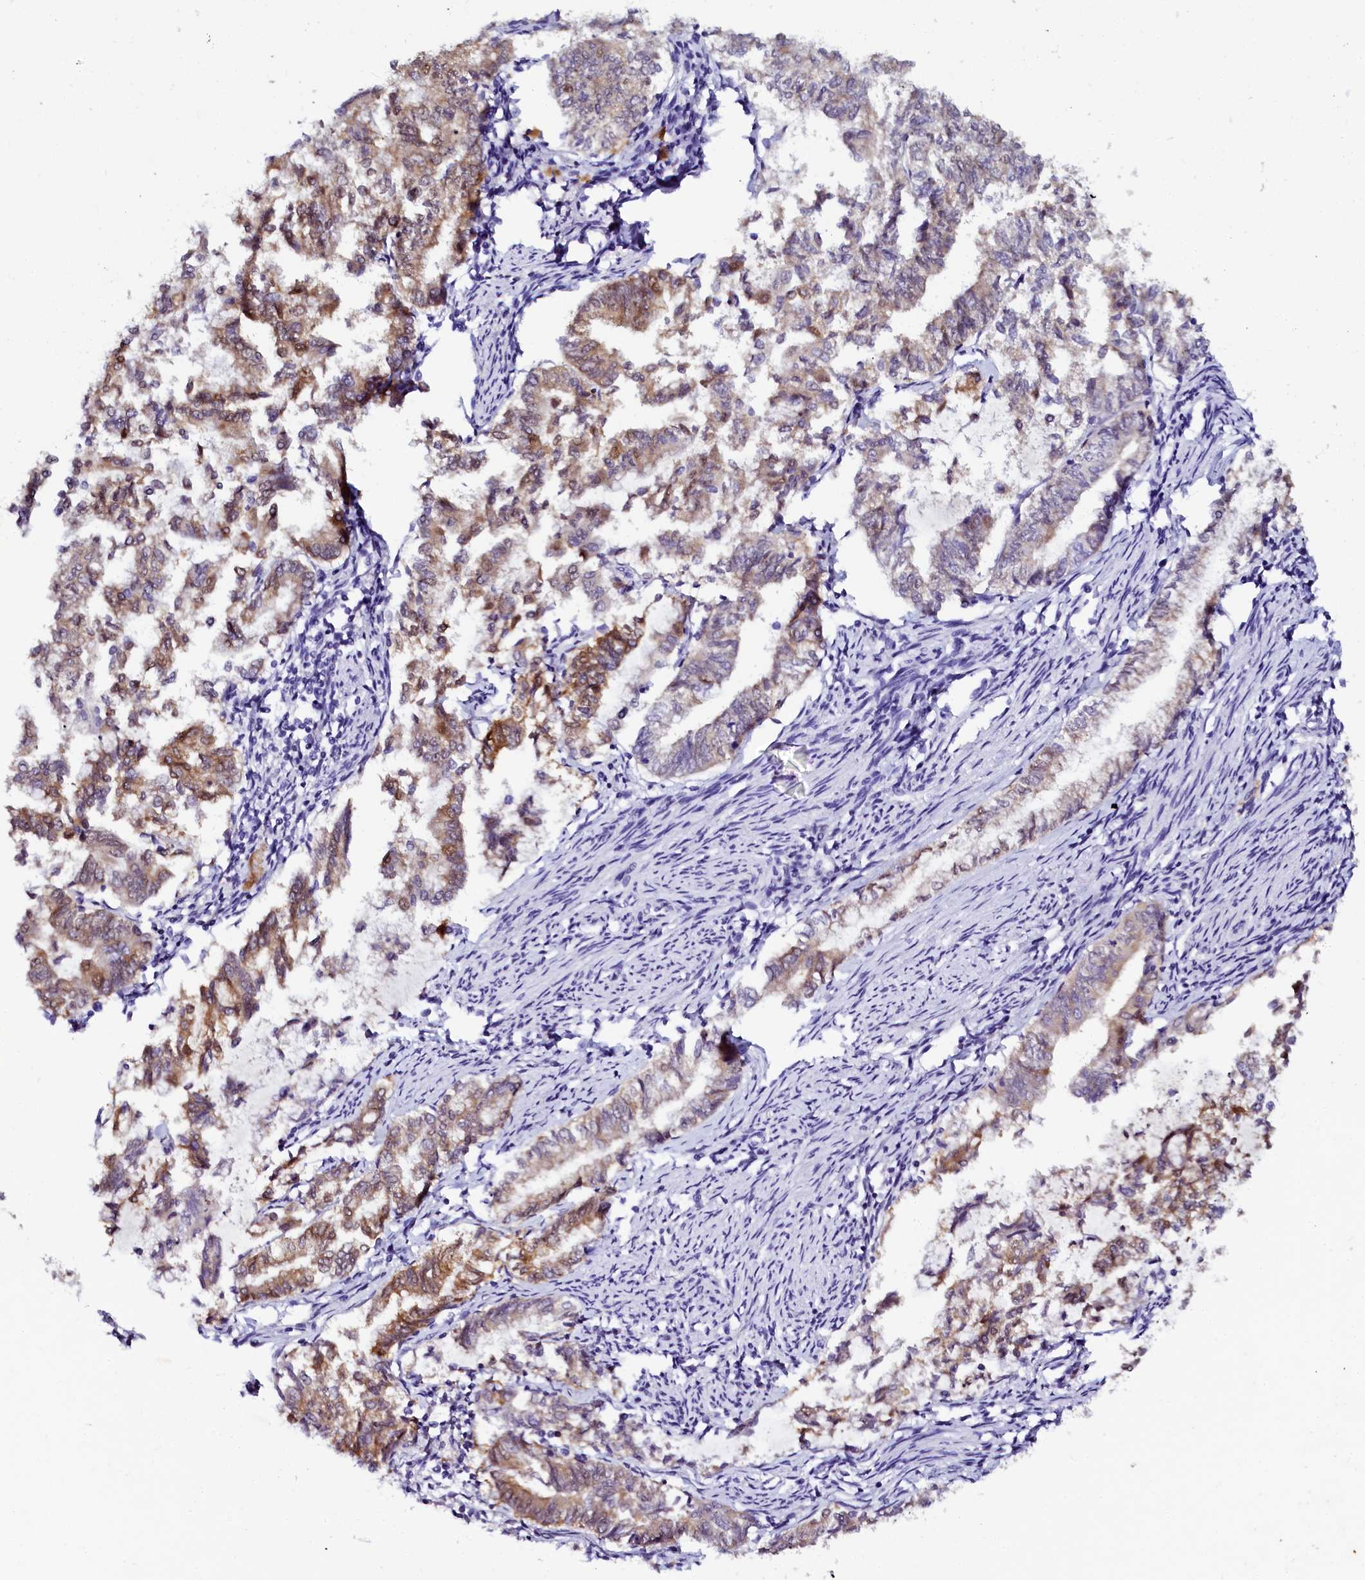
{"staining": {"intensity": "moderate", "quantity": "25%-75%", "location": "cytoplasmic/membranous,nuclear"}, "tissue": "endometrial cancer", "cell_type": "Tumor cells", "image_type": "cancer", "snomed": [{"axis": "morphology", "description": "Adenocarcinoma, NOS"}, {"axis": "topography", "description": "Endometrium"}], "caption": "This histopathology image shows IHC staining of human endometrial cancer (adenocarcinoma), with medium moderate cytoplasmic/membranous and nuclear positivity in approximately 25%-75% of tumor cells.", "gene": "SORD", "patient": {"sex": "female", "age": 79}}